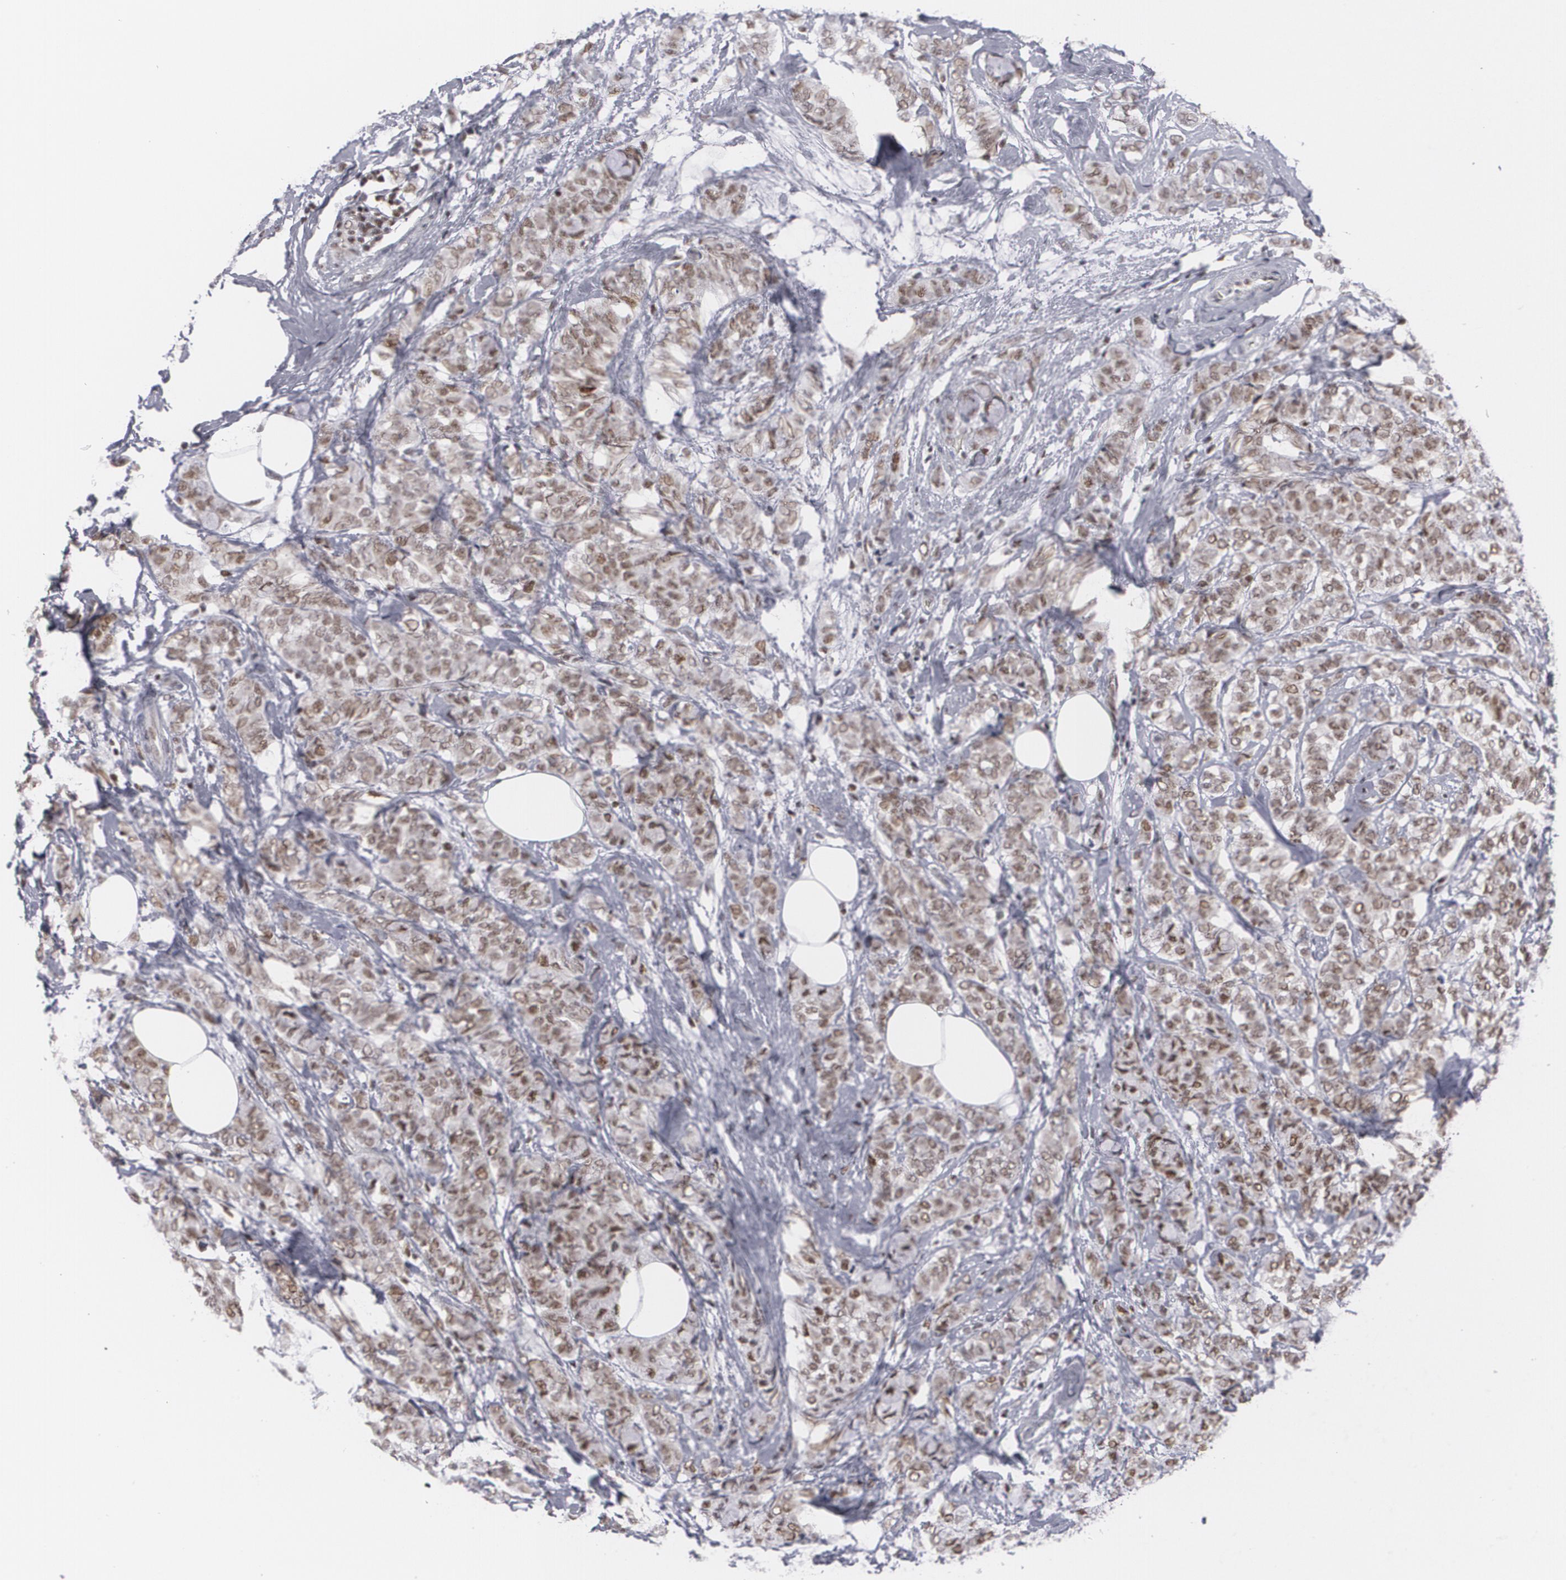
{"staining": {"intensity": "strong", "quantity": ">75%", "location": "nuclear"}, "tissue": "breast cancer", "cell_type": "Tumor cells", "image_type": "cancer", "snomed": [{"axis": "morphology", "description": "Lobular carcinoma"}, {"axis": "topography", "description": "Breast"}], "caption": "This is an image of immunohistochemistry (IHC) staining of breast lobular carcinoma, which shows strong expression in the nuclear of tumor cells.", "gene": "MCL1", "patient": {"sex": "female", "age": 60}}